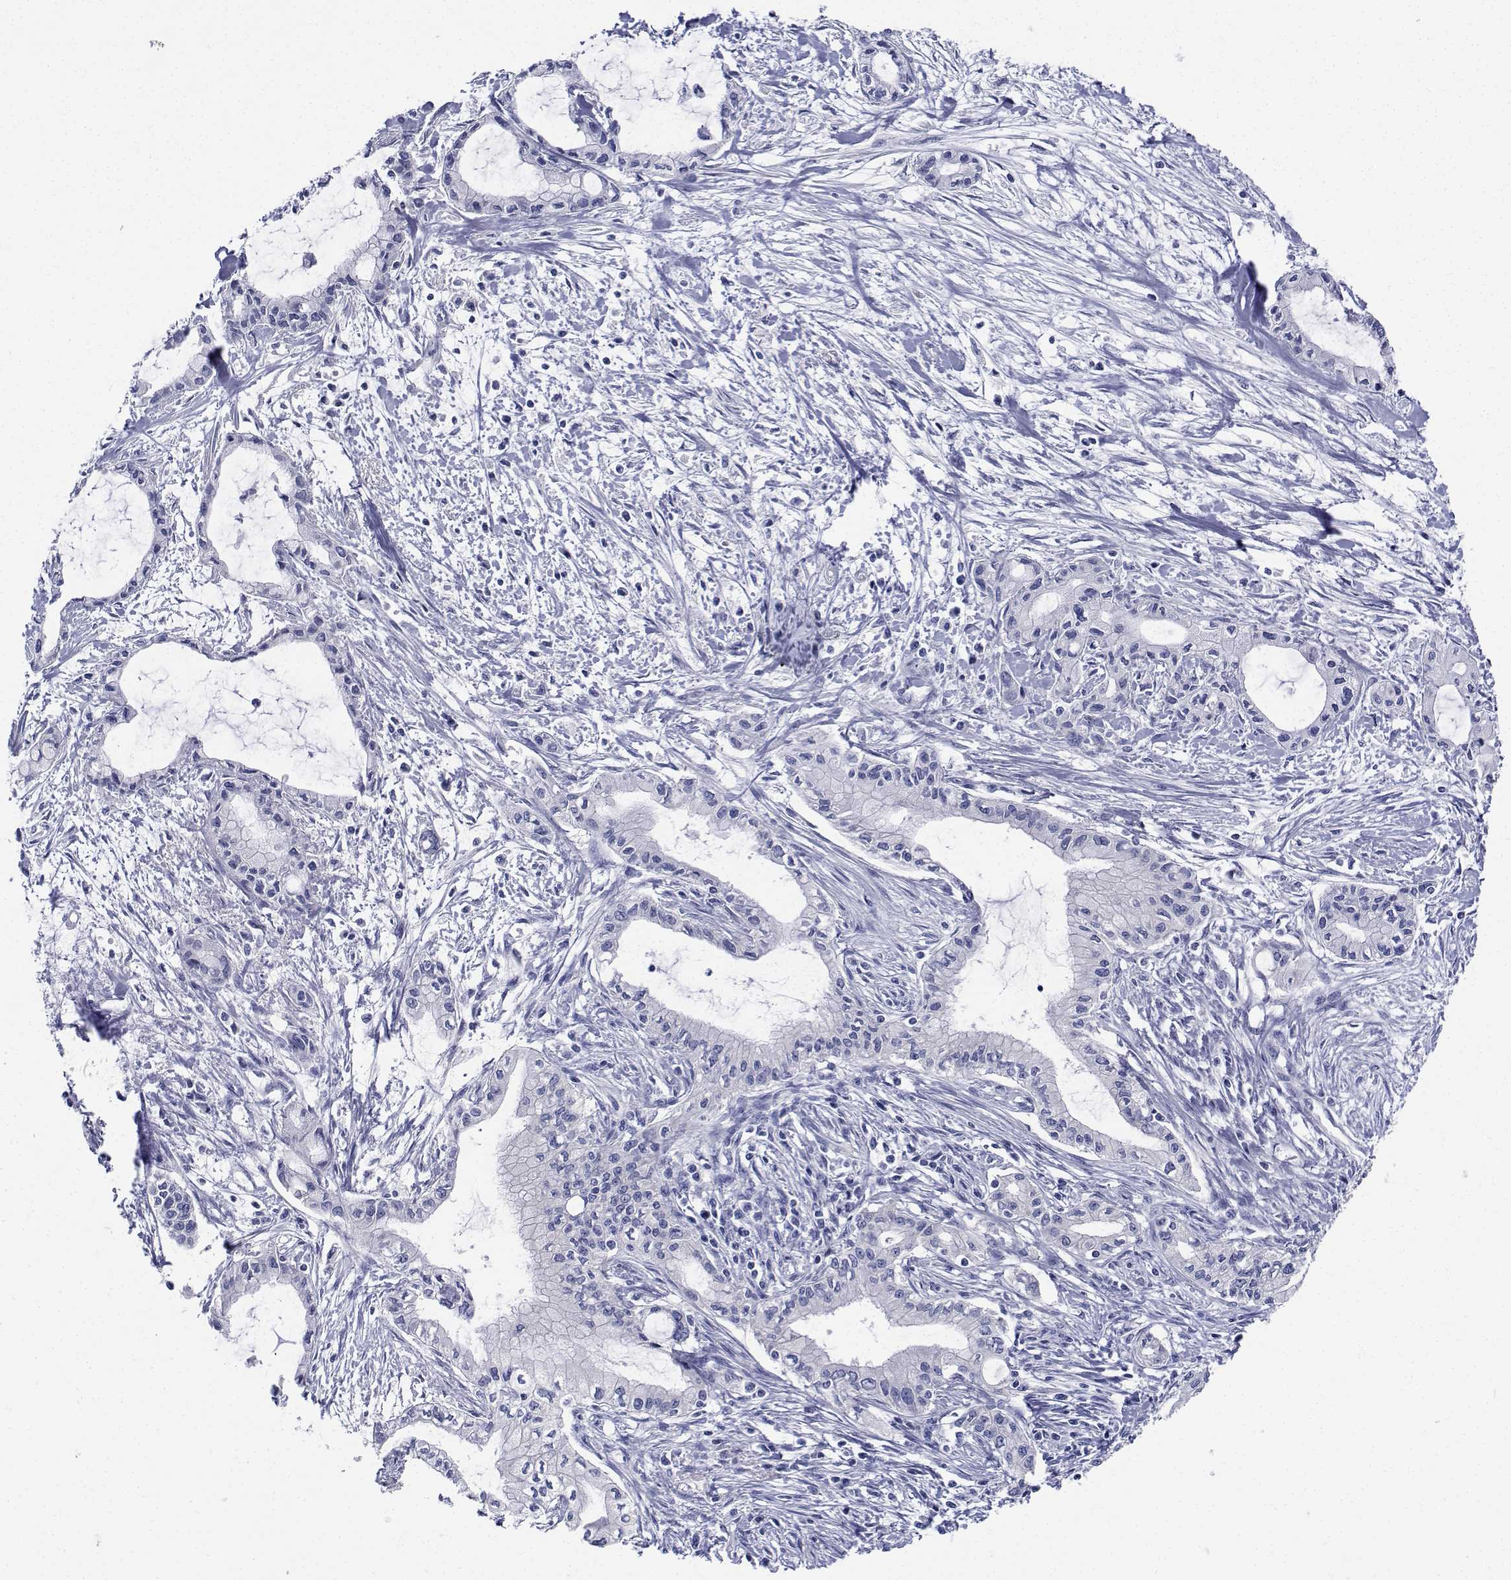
{"staining": {"intensity": "negative", "quantity": "none", "location": "none"}, "tissue": "pancreatic cancer", "cell_type": "Tumor cells", "image_type": "cancer", "snomed": [{"axis": "morphology", "description": "Adenocarcinoma, NOS"}, {"axis": "topography", "description": "Pancreas"}], "caption": "Immunohistochemistry (IHC) of human pancreatic cancer (adenocarcinoma) displays no positivity in tumor cells.", "gene": "CDHR3", "patient": {"sex": "male", "age": 48}}